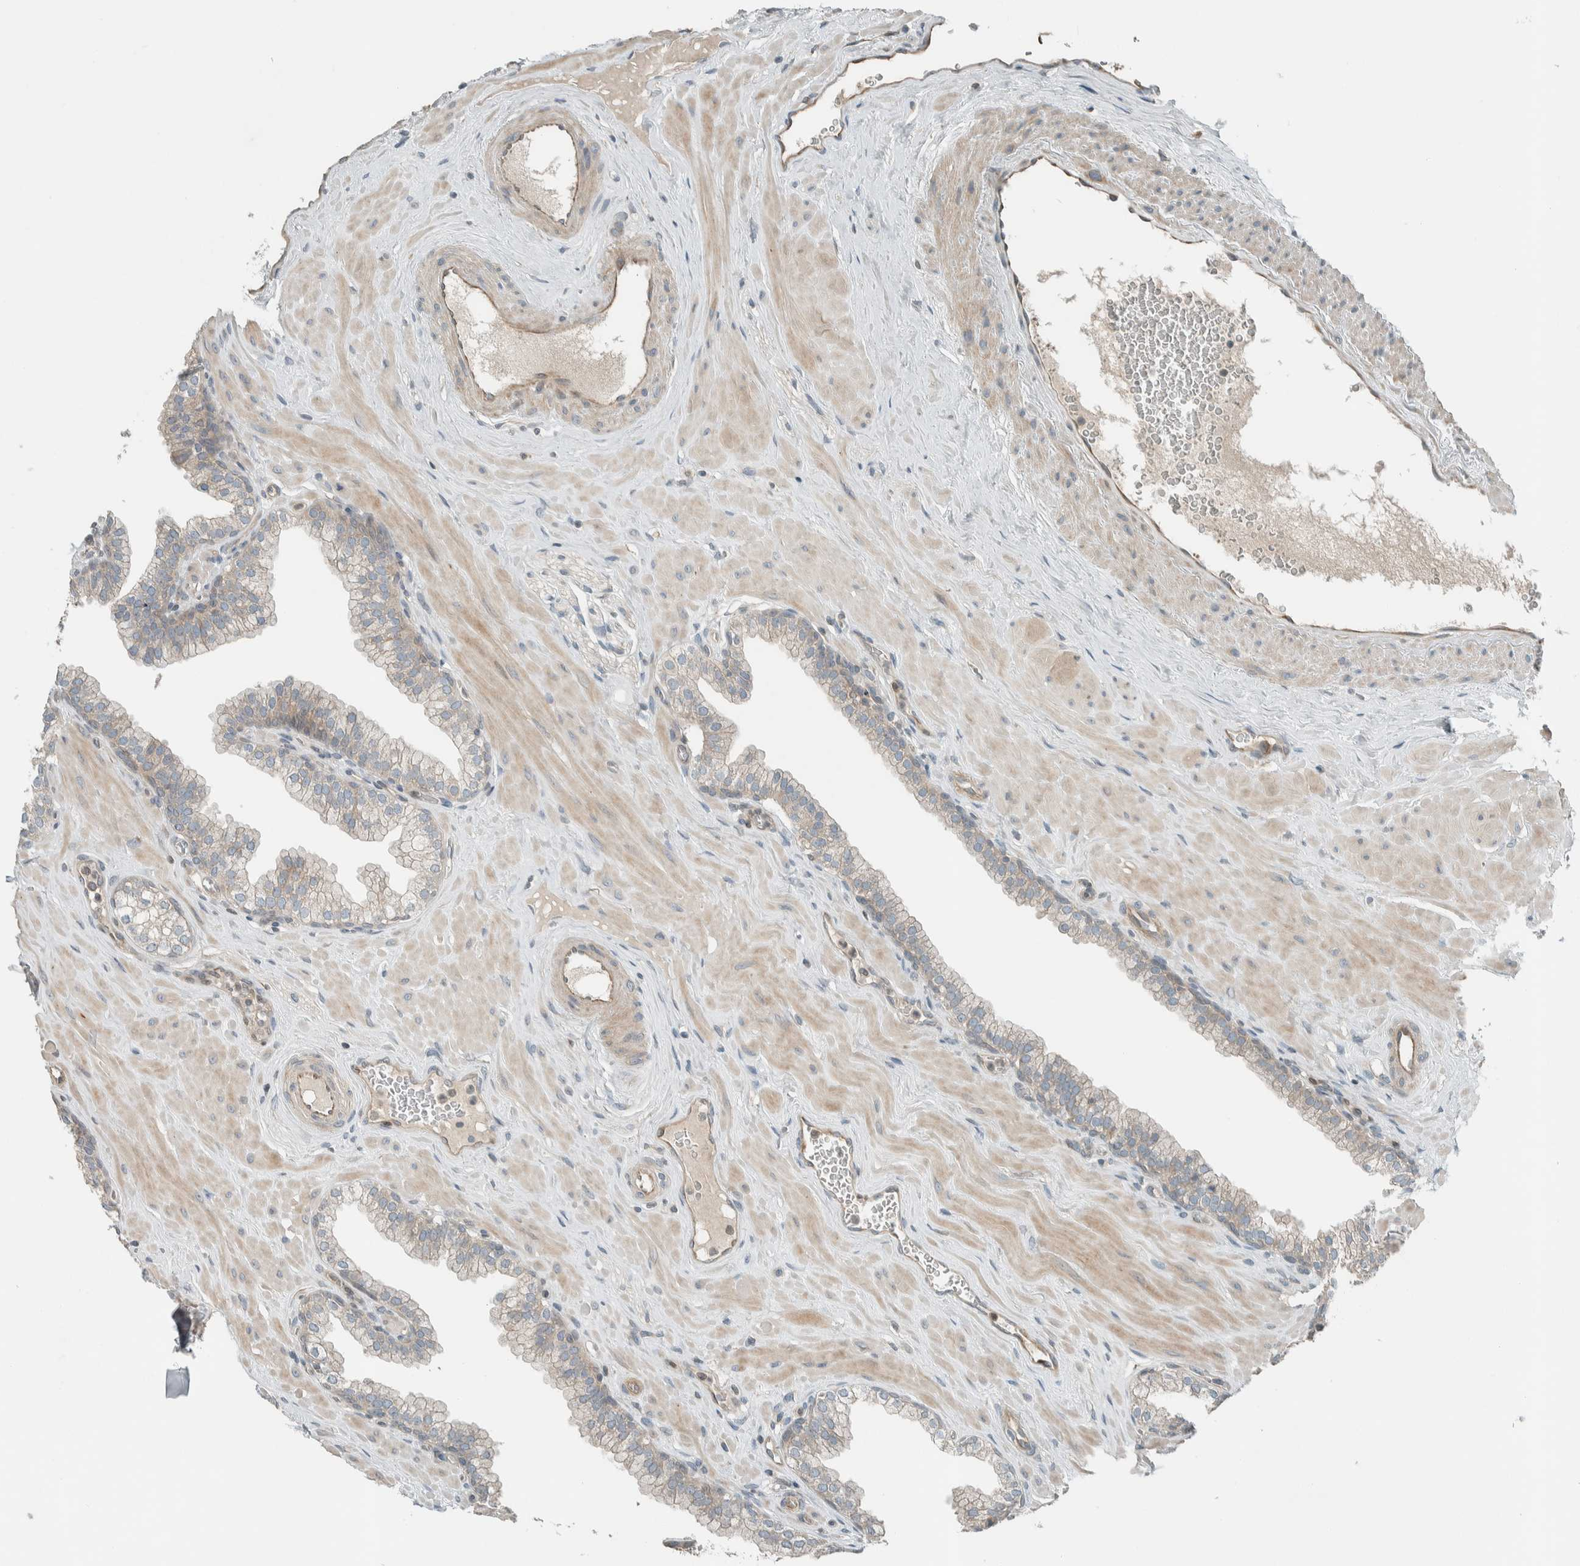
{"staining": {"intensity": "negative", "quantity": "none", "location": "none"}, "tissue": "prostate", "cell_type": "Glandular cells", "image_type": "normal", "snomed": [{"axis": "morphology", "description": "Normal tissue, NOS"}, {"axis": "morphology", "description": "Urothelial carcinoma, Low grade"}, {"axis": "topography", "description": "Urinary bladder"}, {"axis": "topography", "description": "Prostate"}], "caption": "Immunohistochemical staining of unremarkable human prostate exhibits no significant staining in glandular cells.", "gene": "SEL1L", "patient": {"sex": "male", "age": 60}}